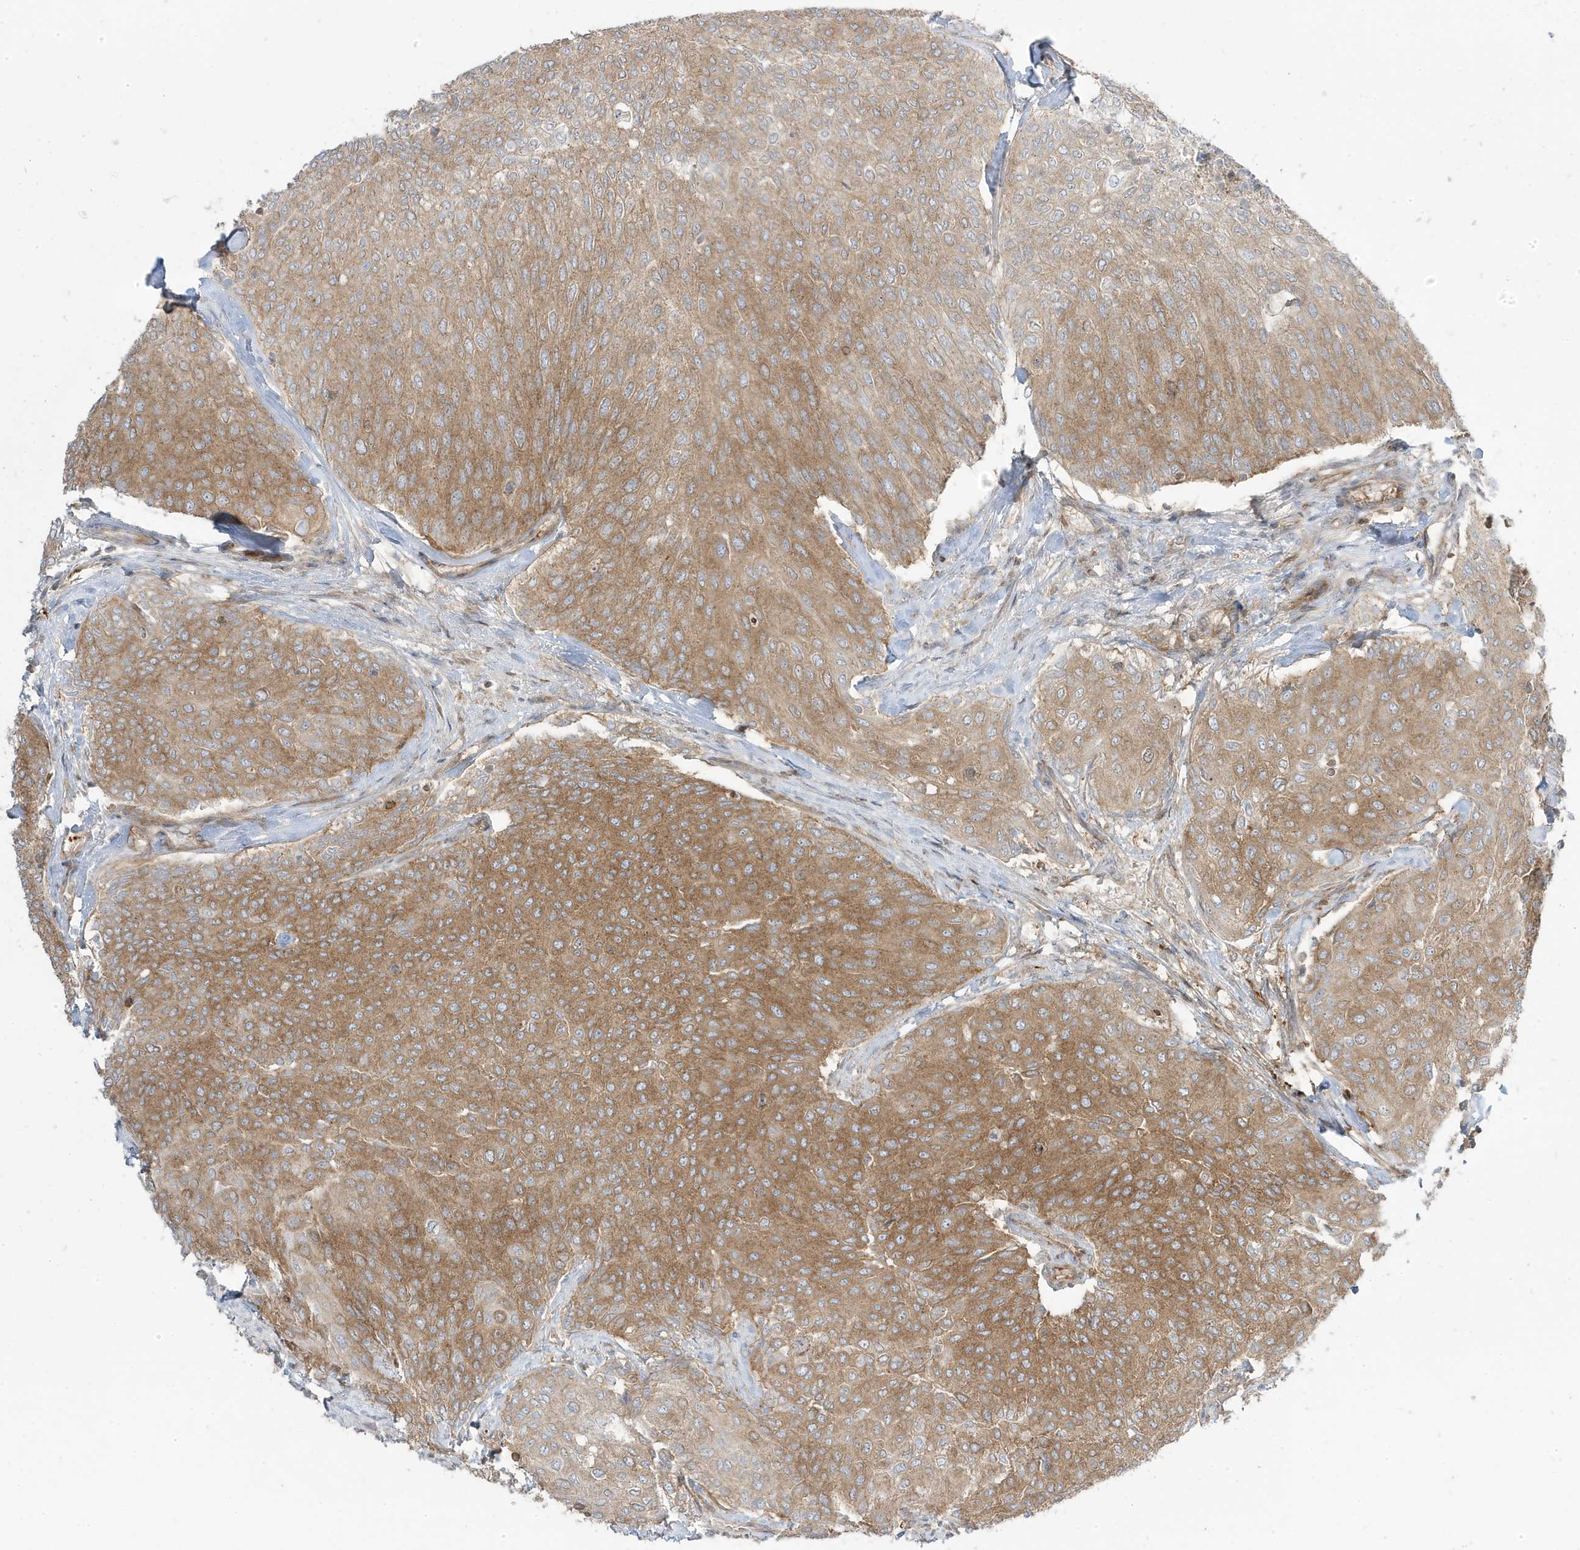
{"staining": {"intensity": "moderate", "quantity": ">75%", "location": "cytoplasmic/membranous"}, "tissue": "urothelial cancer", "cell_type": "Tumor cells", "image_type": "cancer", "snomed": [{"axis": "morphology", "description": "Urothelial carcinoma, Low grade"}, {"axis": "topography", "description": "Urinary bladder"}], "caption": "This image demonstrates low-grade urothelial carcinoma stained with immunohistochemistry to label a protein in brown. The cytoplasmic/membranous of tumor cells show moderate positivity for the protein. Nuclei are counter-stained blue.", "gene": "STAM", "patient": {"sex": "female", "age": 79}}